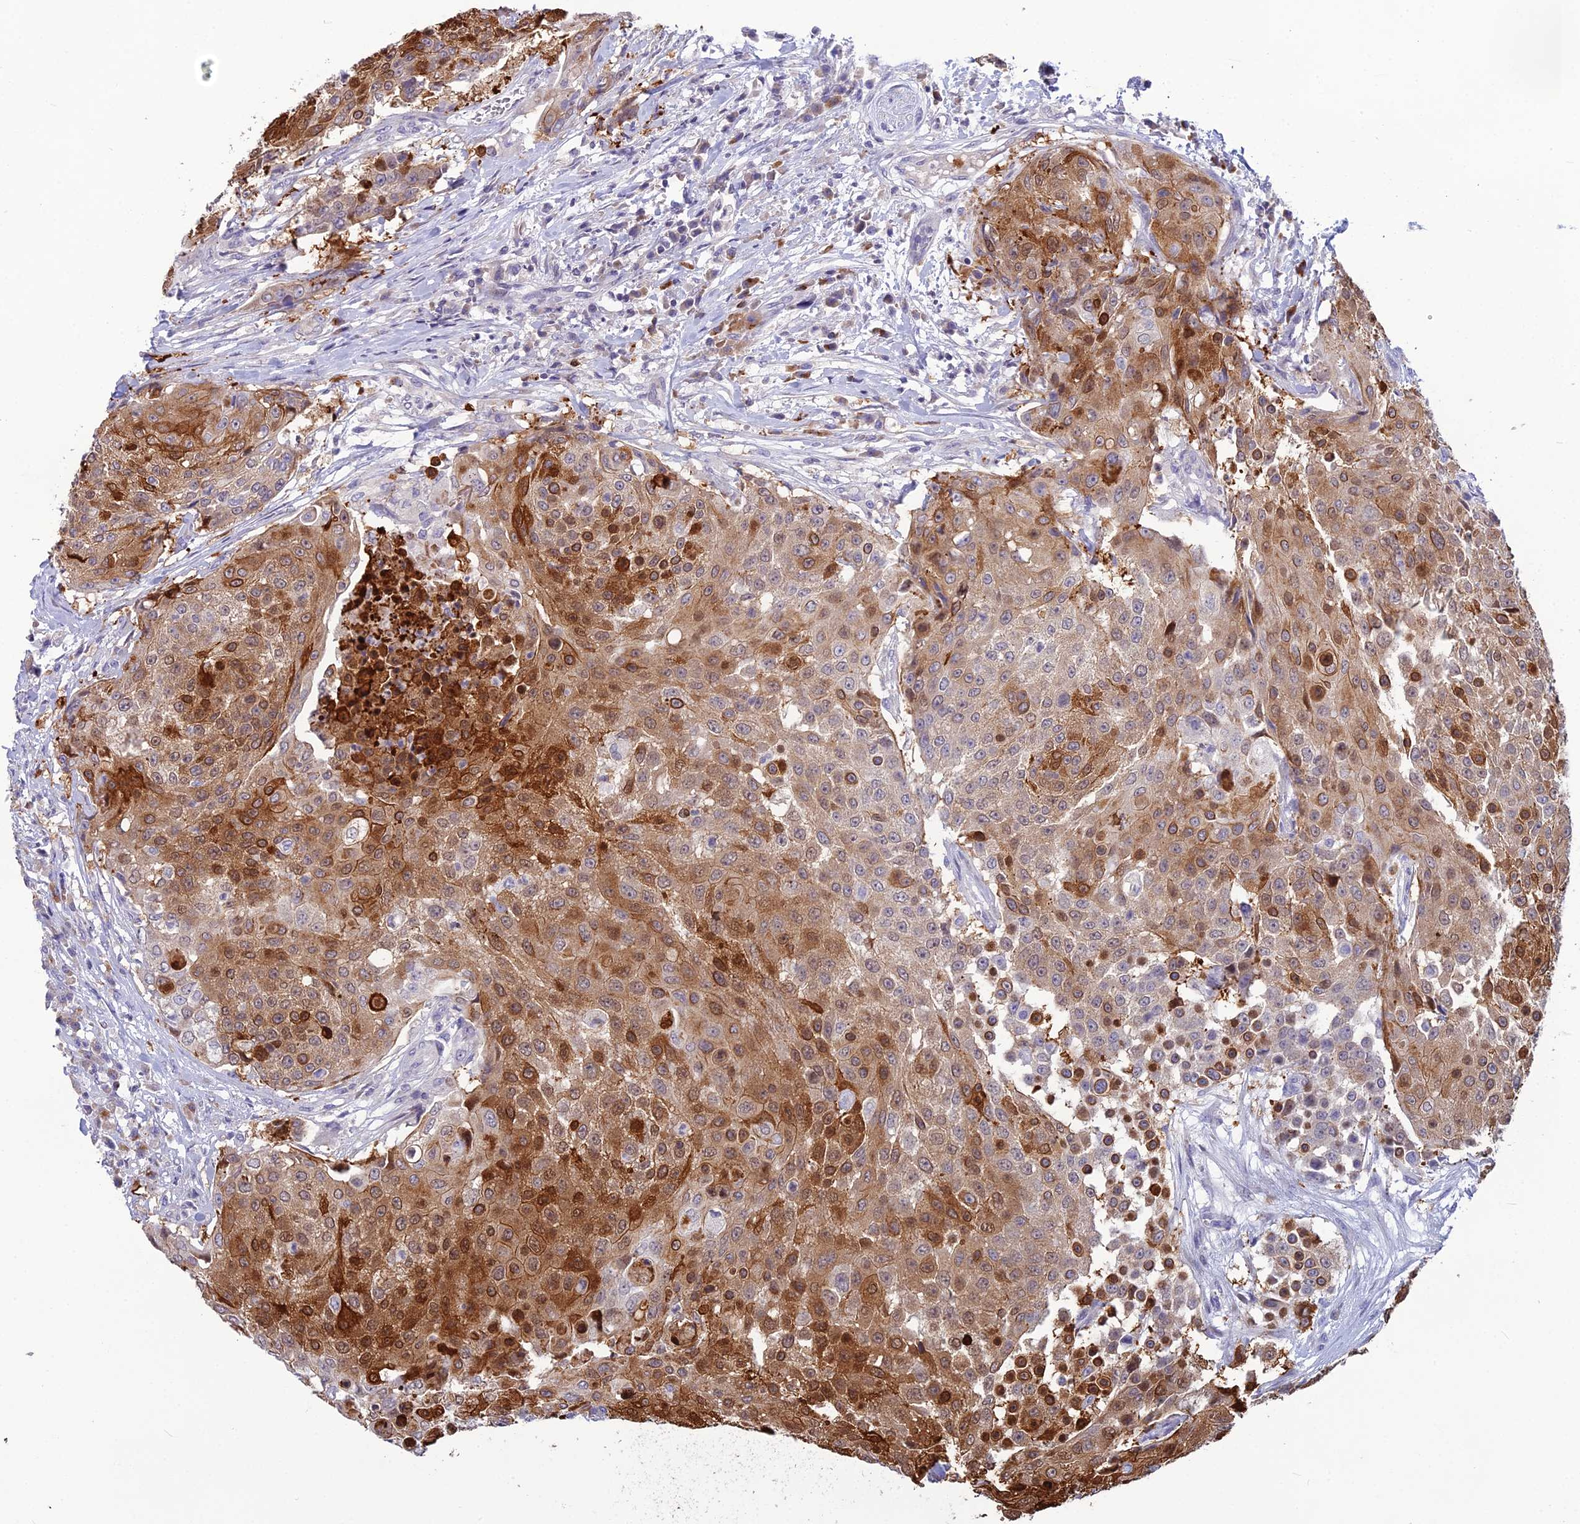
{"staining": {"intensity": "moderate", "quantity": ">75%", "location": "cytoplasmic/membranous"}, "tissue": "urothelial cancer", "cell_type": "Tumor cells", "image_type": "cancer", "snomed": [{"axis": "morphology", "description": "Urothelial carcinoma, High grade"}, {"axis": "topography", "description": "Urinary bladder"}], "caption": "Immunohistochemistry micrograph of neoplastic tissue: urothelial cancer stained using IHC shows medium levels of moderate protein expression localized specifically in the cytoplasmic/membranous of tumor cells, appearing as a cytoplasmic/membranous brown color.", "gene": "TMEM134", "patient": {"sex": "female", "age": 63}}